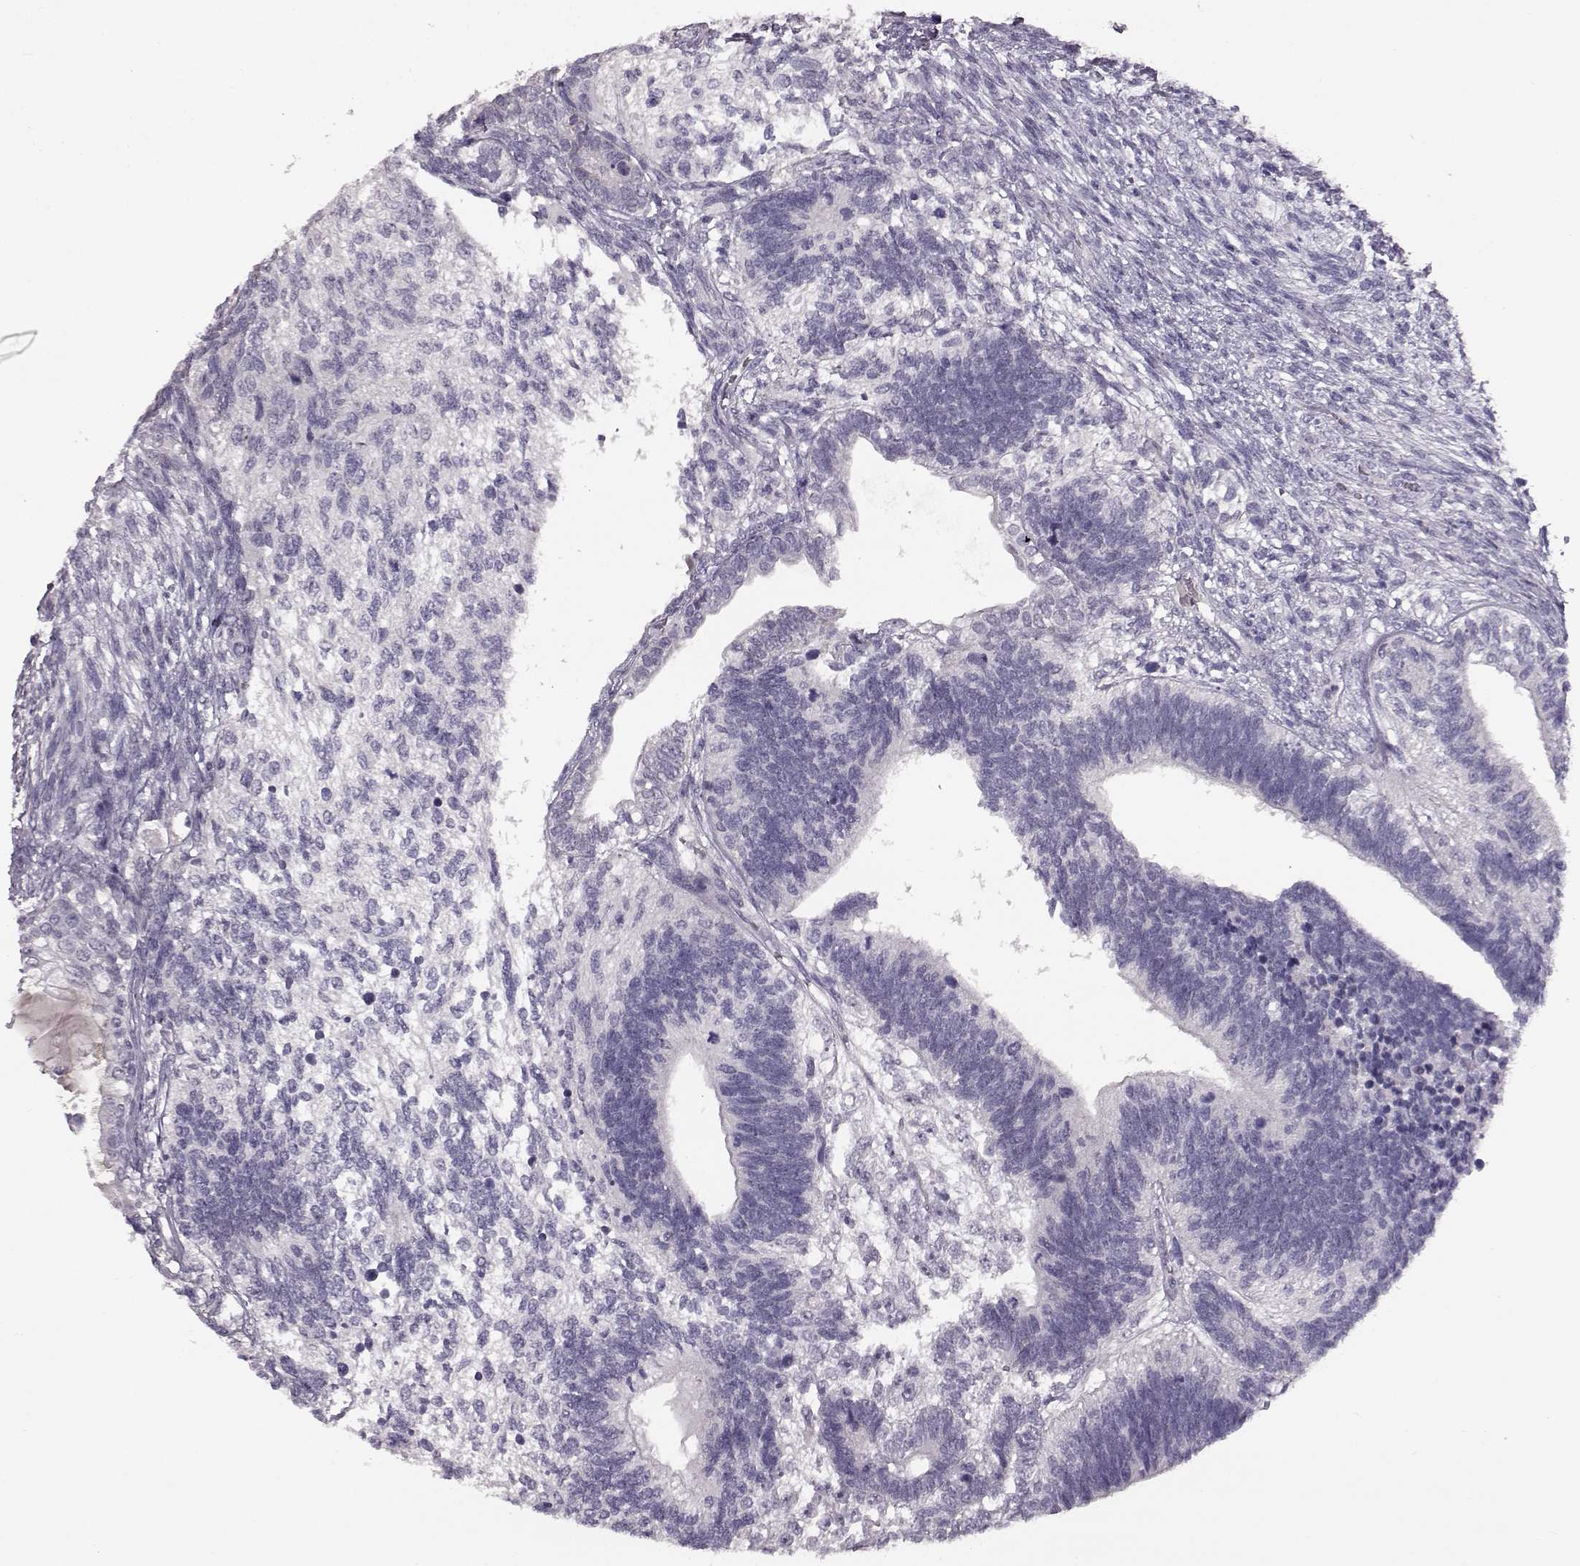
{"staining": {"intensity": "negative", "quantity": "none", "location": "none"}, "tissue": "testis cancer", "cell_type": "Tumor cells", "image_type": "cancer", "snomed": [{"axis": "morphology", "description": "Seminoma, NOS"}, {"axis": "morphology", "description": "Carcinoma, Embryonal, NOS"}, {"axis": "topography", "description": "Testis"}], "caption": "High power microscopy image of an immunohistochemistry image of seminoma (testis), revealing no significant expression in tumor cells.", "gene": "SPAG17", "patient": {"sex": "male", "age": 41}}